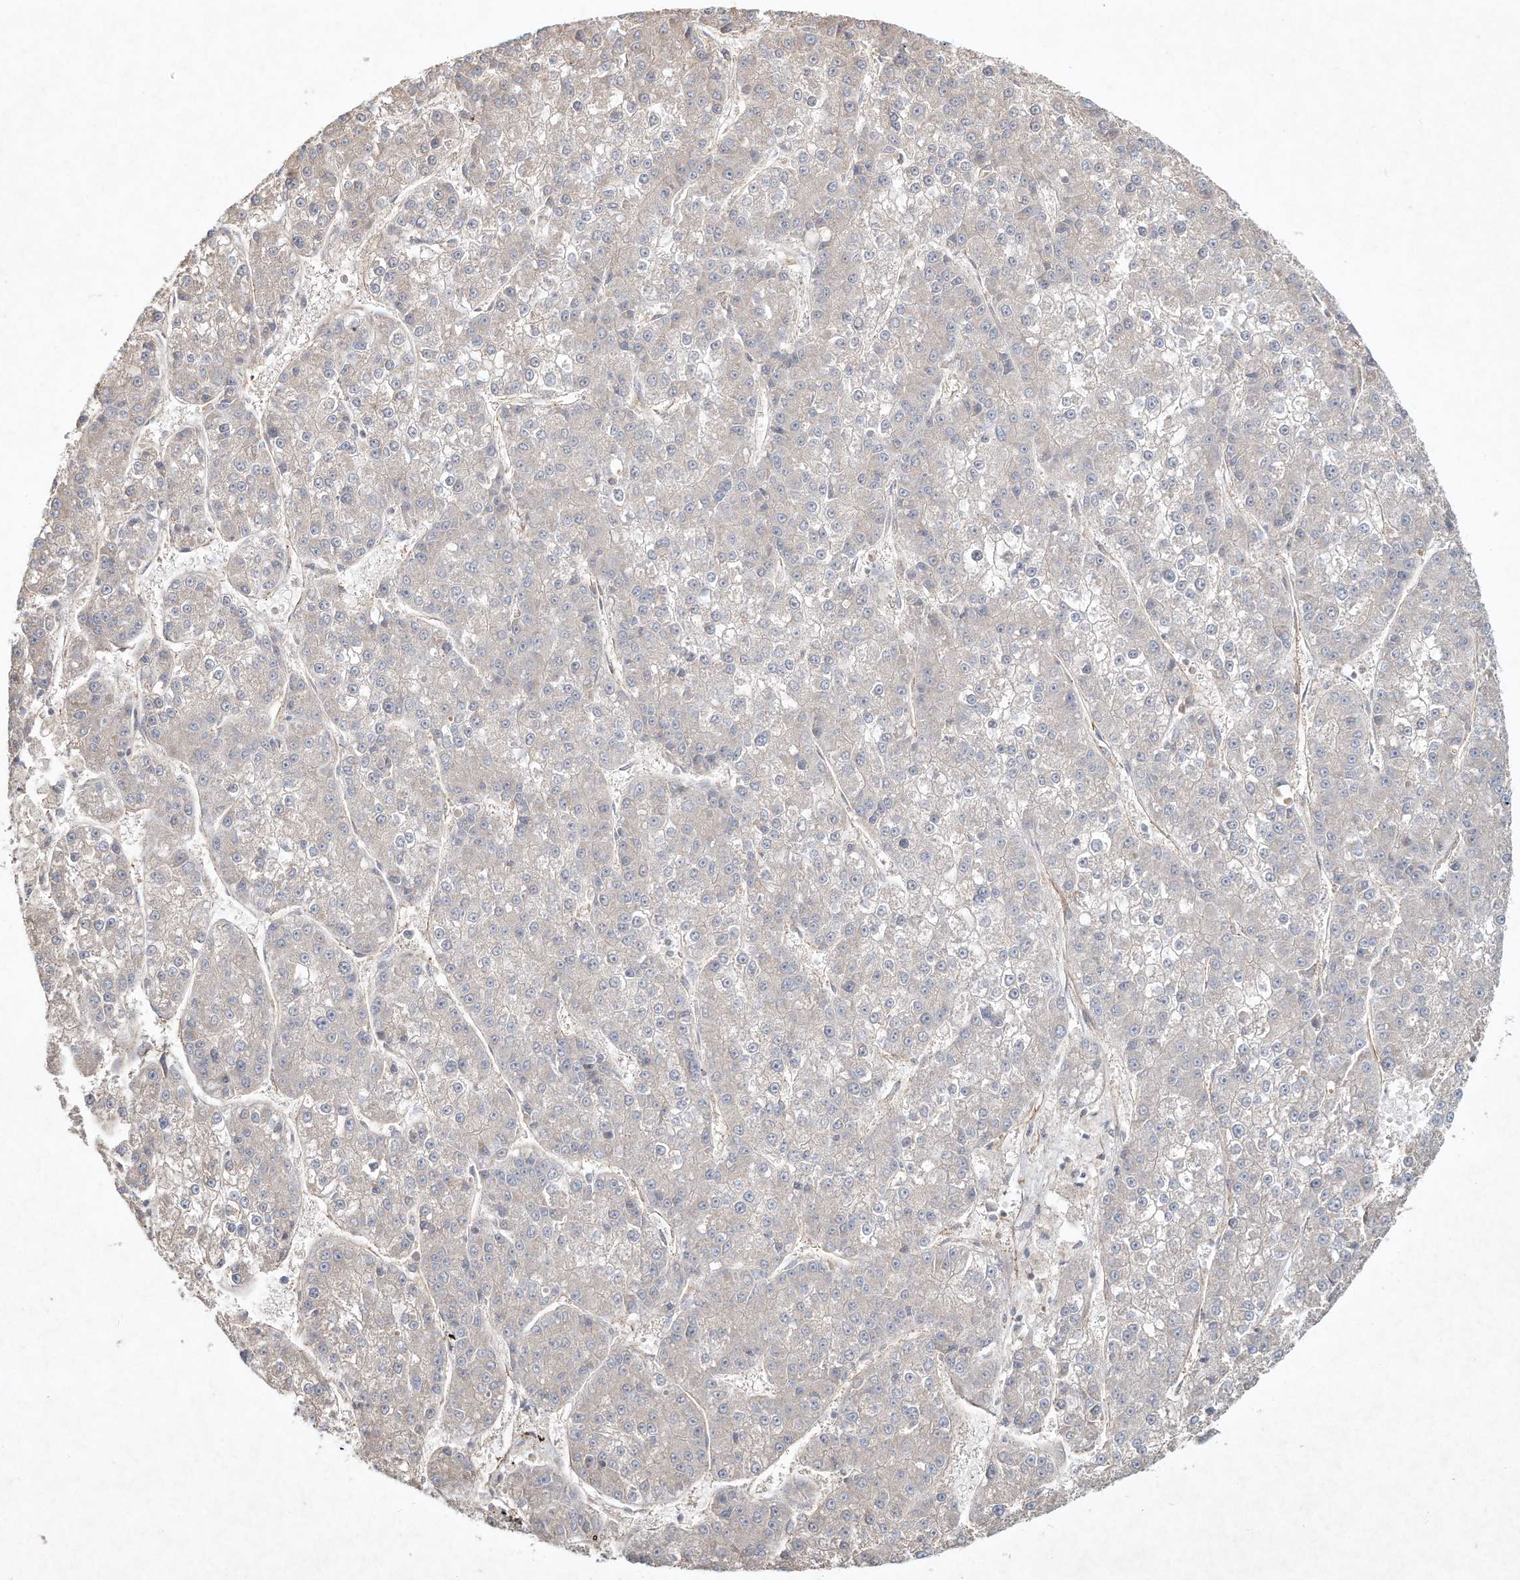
{"staining": {"intensity": "negative", "quantity": "none", "location": "none"}, "tissue": "liver cancer", "cell_type": "Tumor cells", "image_type": "cancer", "snomed": [{"axis": "morphology", "description": "Carcinoma, Hepatocellular, NOS"}, {"axis": "topography", "description": "Liver"}], "caption": "A histopathology image of liver cancer (hepatocellular carcinoma) stained for a protein shows no brown staining in tumor cells. (Immunohistochemistry, brightfield microscopy, high magnification).", "gene": "HTR5A", "patient": {"sex": "female", "age": 73}}